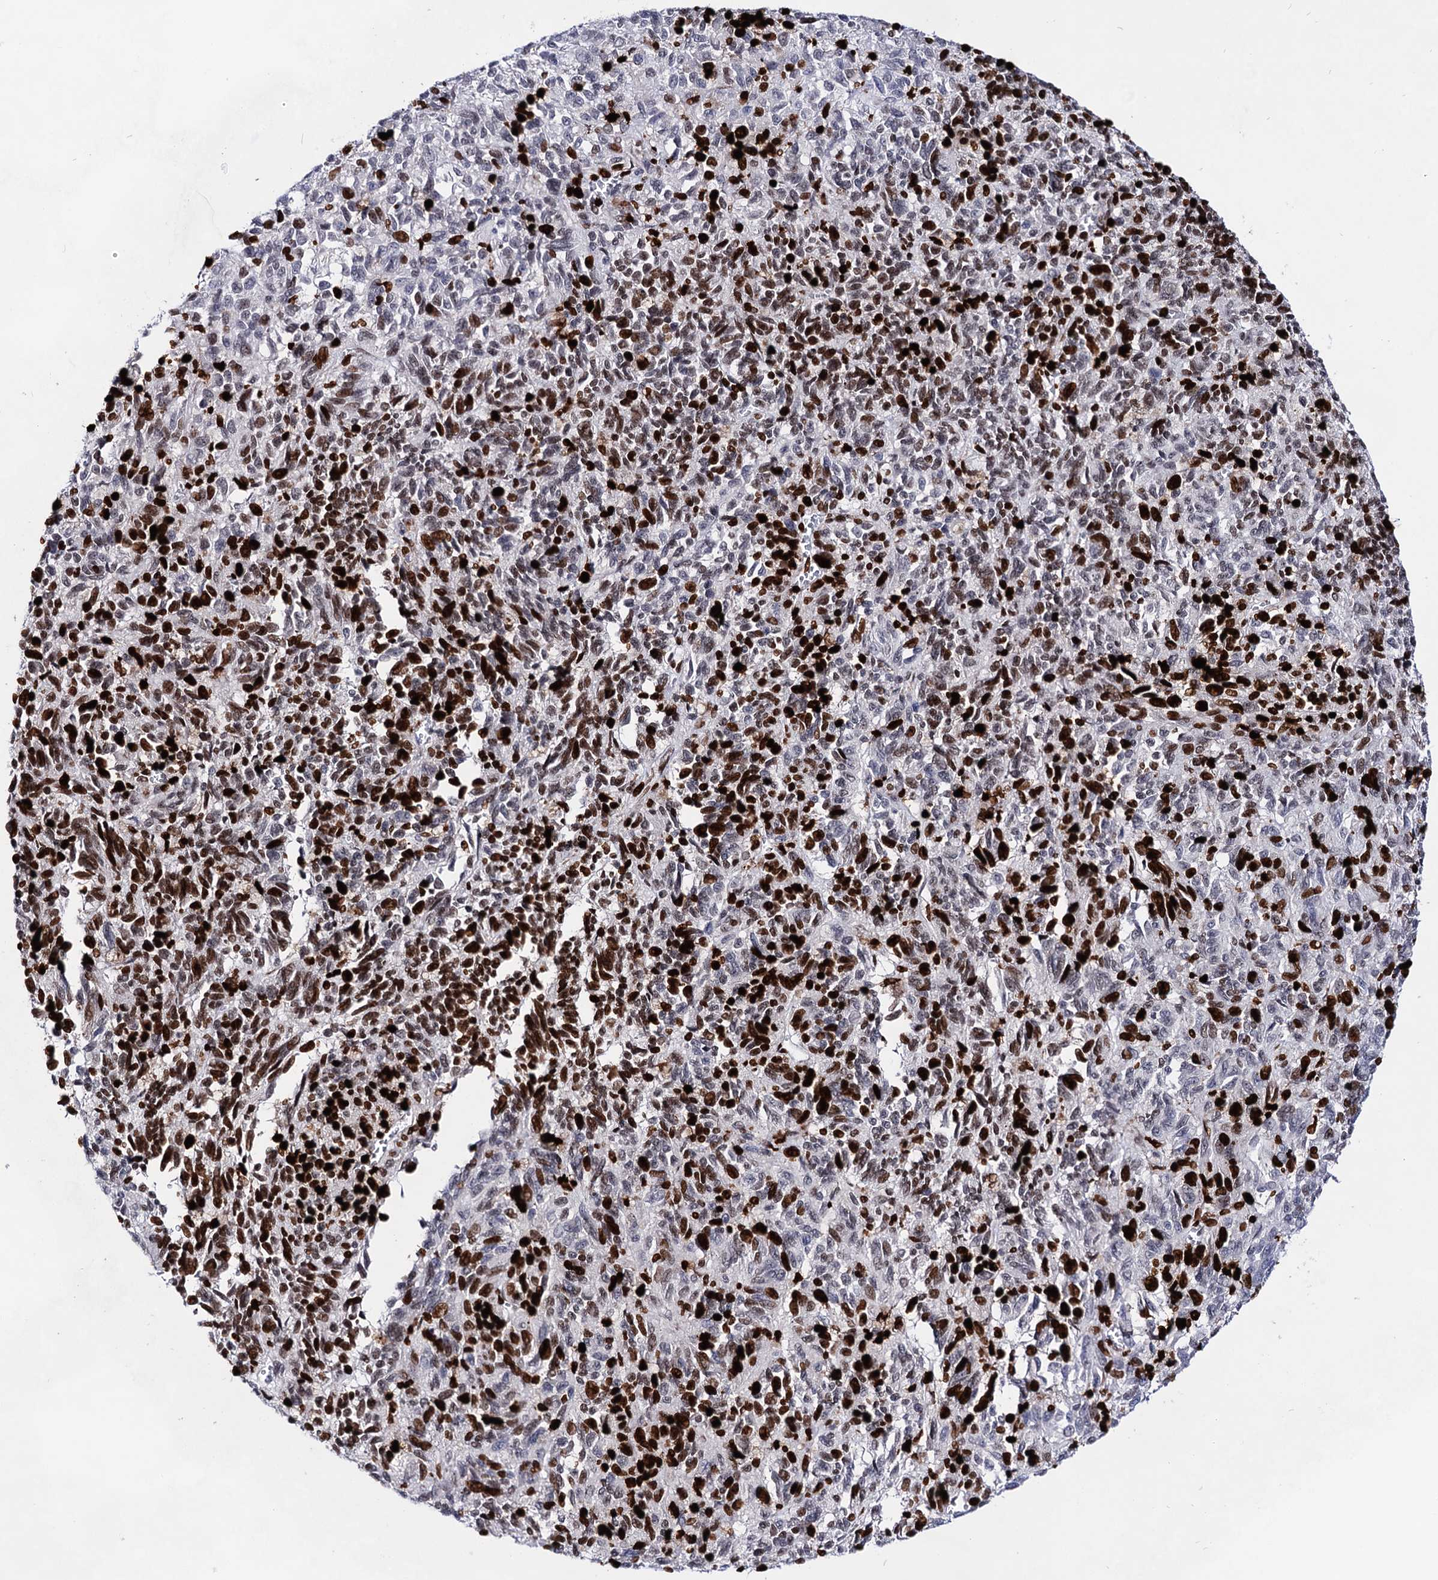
{"staining": {"intensity": "strong", "quantity": "25%-75%", "location": "nuclear"}, "tissue": "melanoma", "cell_type": "Tumor cells", "image_type": "cancer", "snomed": [{"axis": "morphology", "description": "Malignant melanoma, Metastatic site"}, {"axis": "topography", "description": "Lung"}], "caption": "There is high levels of strong nuclear staining in tumor cells of malignant melanoma (metastatic site), as demonstrated by immunohistochemical staining (brown color).", "gene": "HMGB2", "patient": {"sex": "male", "age": 64}}